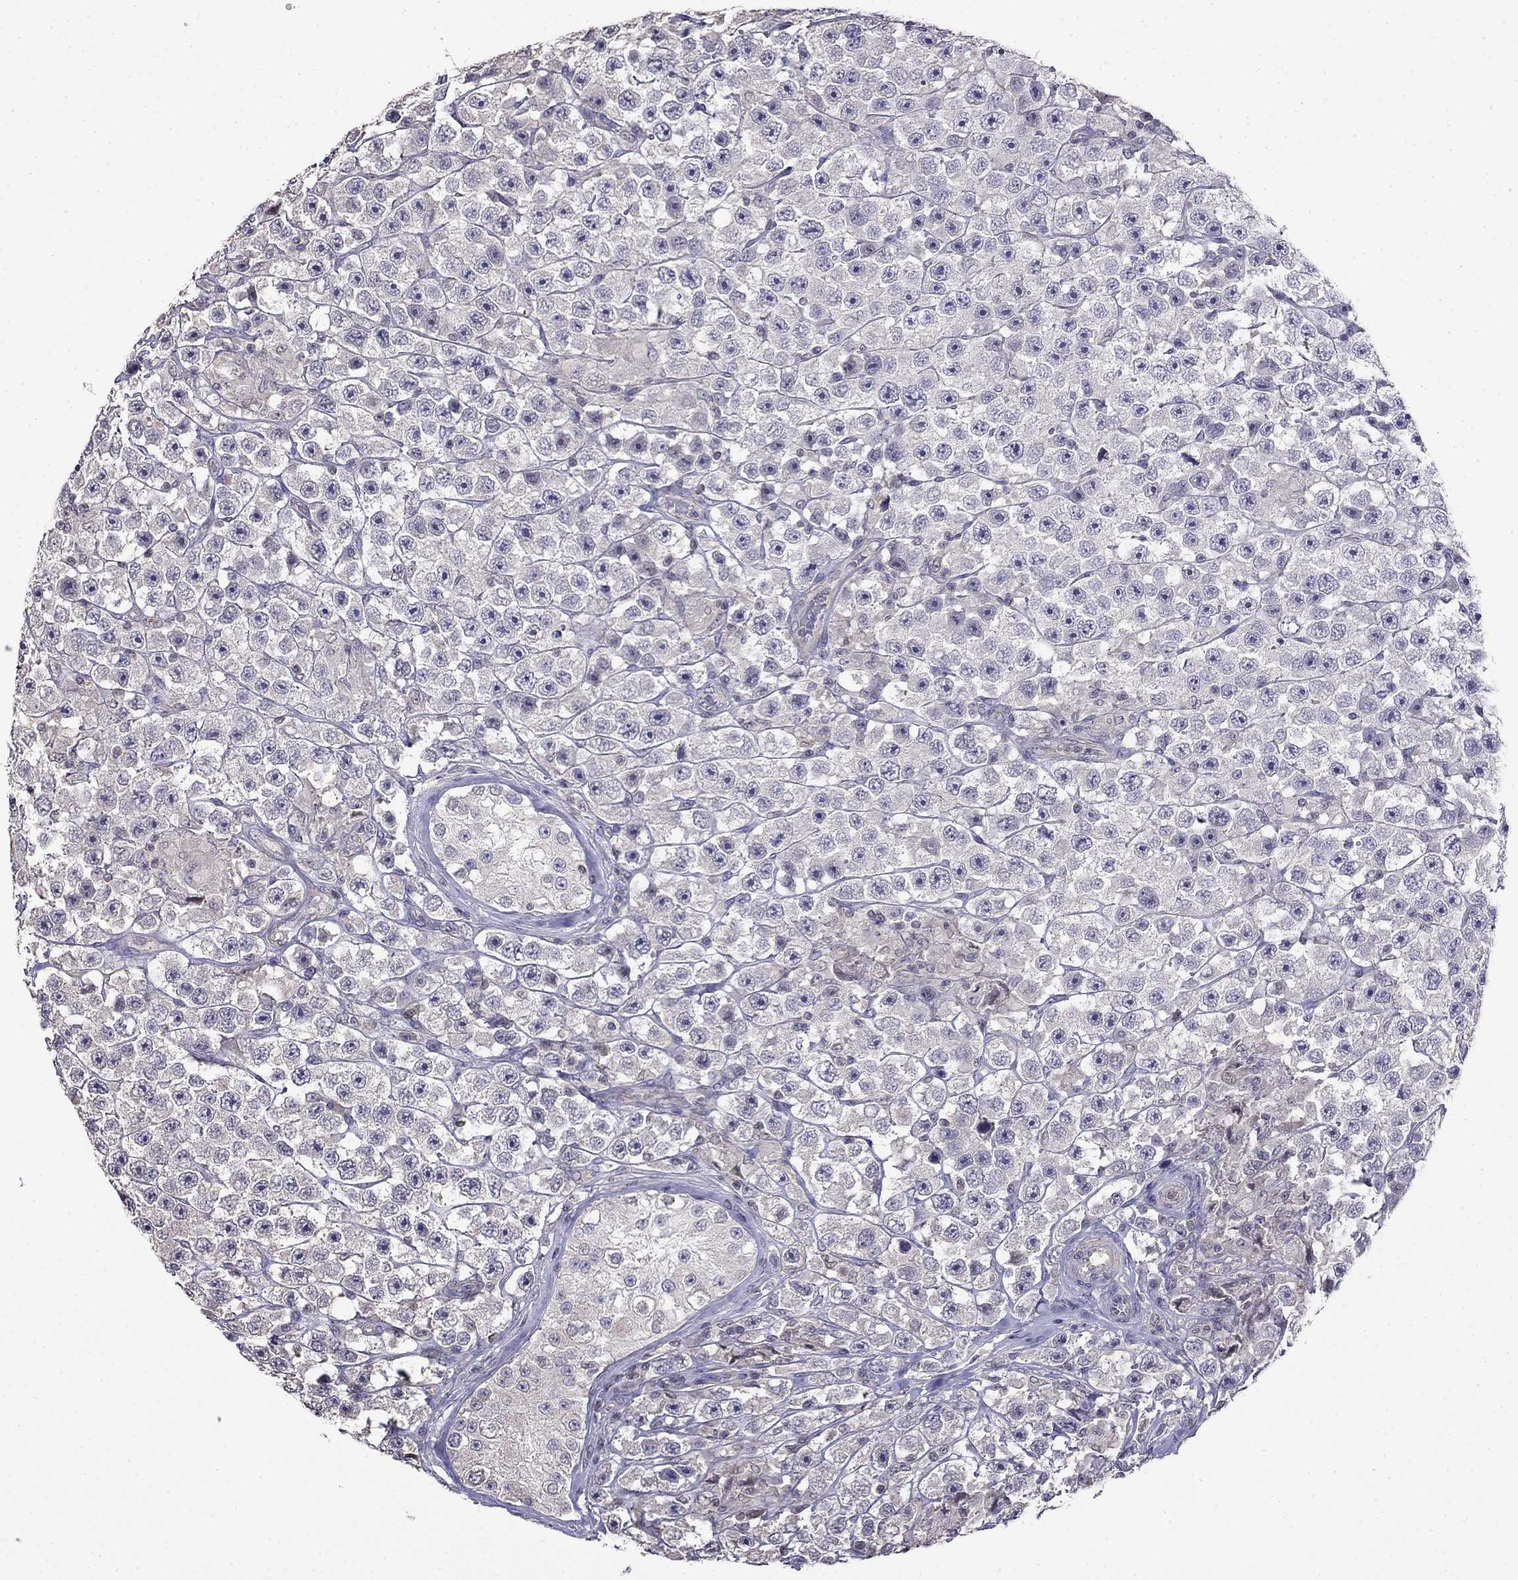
{"staining": {"intensity": "negative", "quantity": "none", "location": "none"}, "tissue": "testis cancer", "cell_type": "Tumor cells", "image_type": "cancer", "snomed": [{"axis": "morphology", "description": "Seminoma, NOS"}, {"axis": "topography", "description": "Testis"}], "caption": "An immunohistochemistry image of testis seminoma is shown. There is no staining in tumor cells of testis seminoma.", "gene": "GUCA1B", "patient": {"sex": "male", "age": 45}}